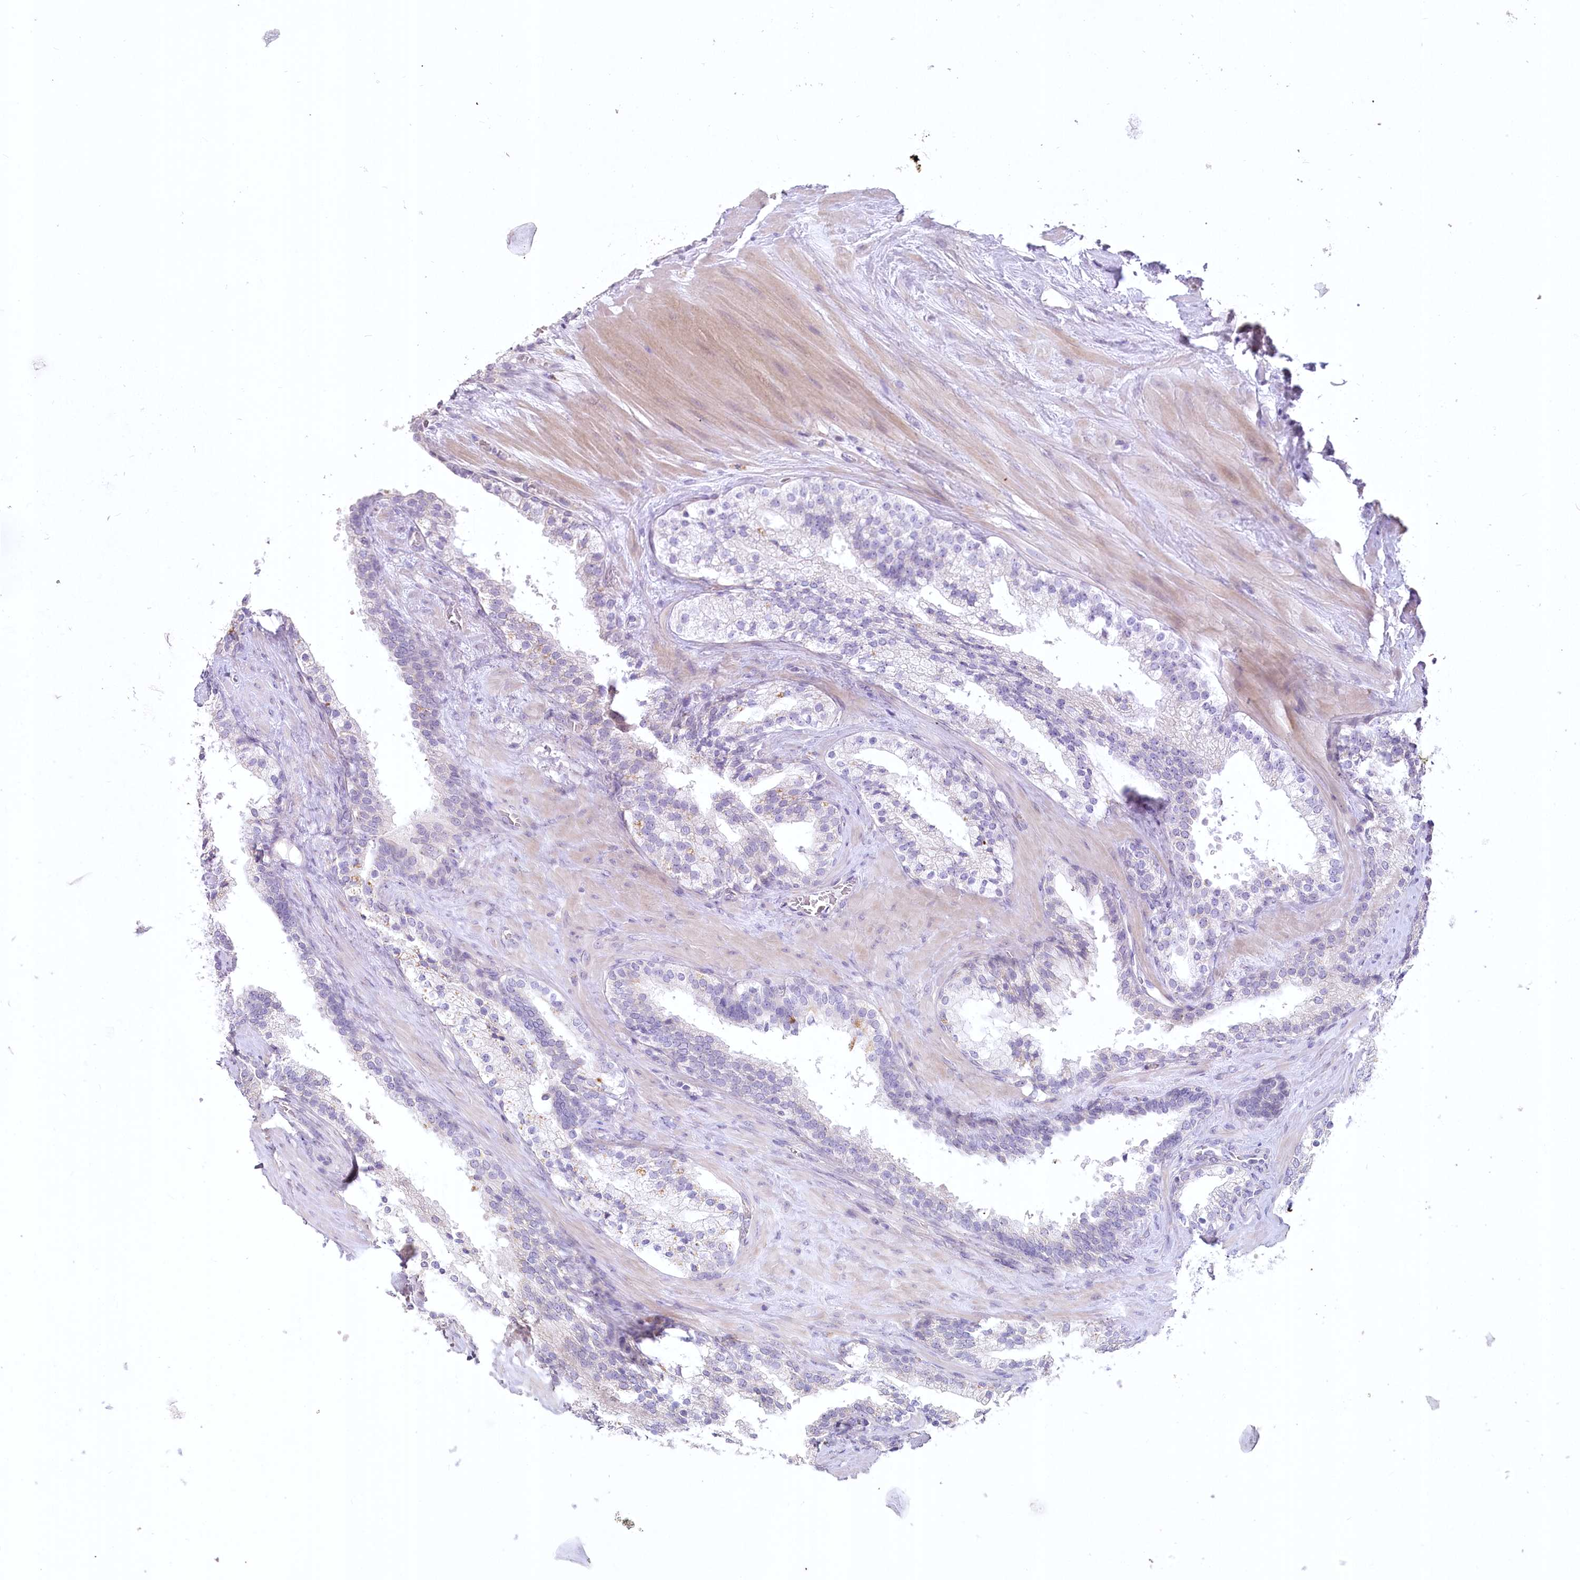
{"staining": {"intensity": "negative", "quantity": "none", "location": "none"}, "tissue": "prostate cancer", "cell_type": "Tumor cells", "image_type": "cancer", "snomed": [{"axis": "morphology", "description": "Adenocarcinoma, High grade"}, {"axis": "topography", "description": "Prostate"}], "caption": "Protein analysis of high-grade adenocarcinoma (prostate) displays no significant expression in tumor cells. Nuclei are stained in blue.", "gene": "USP11", "patient": {"sex": "male", "age": 57}}